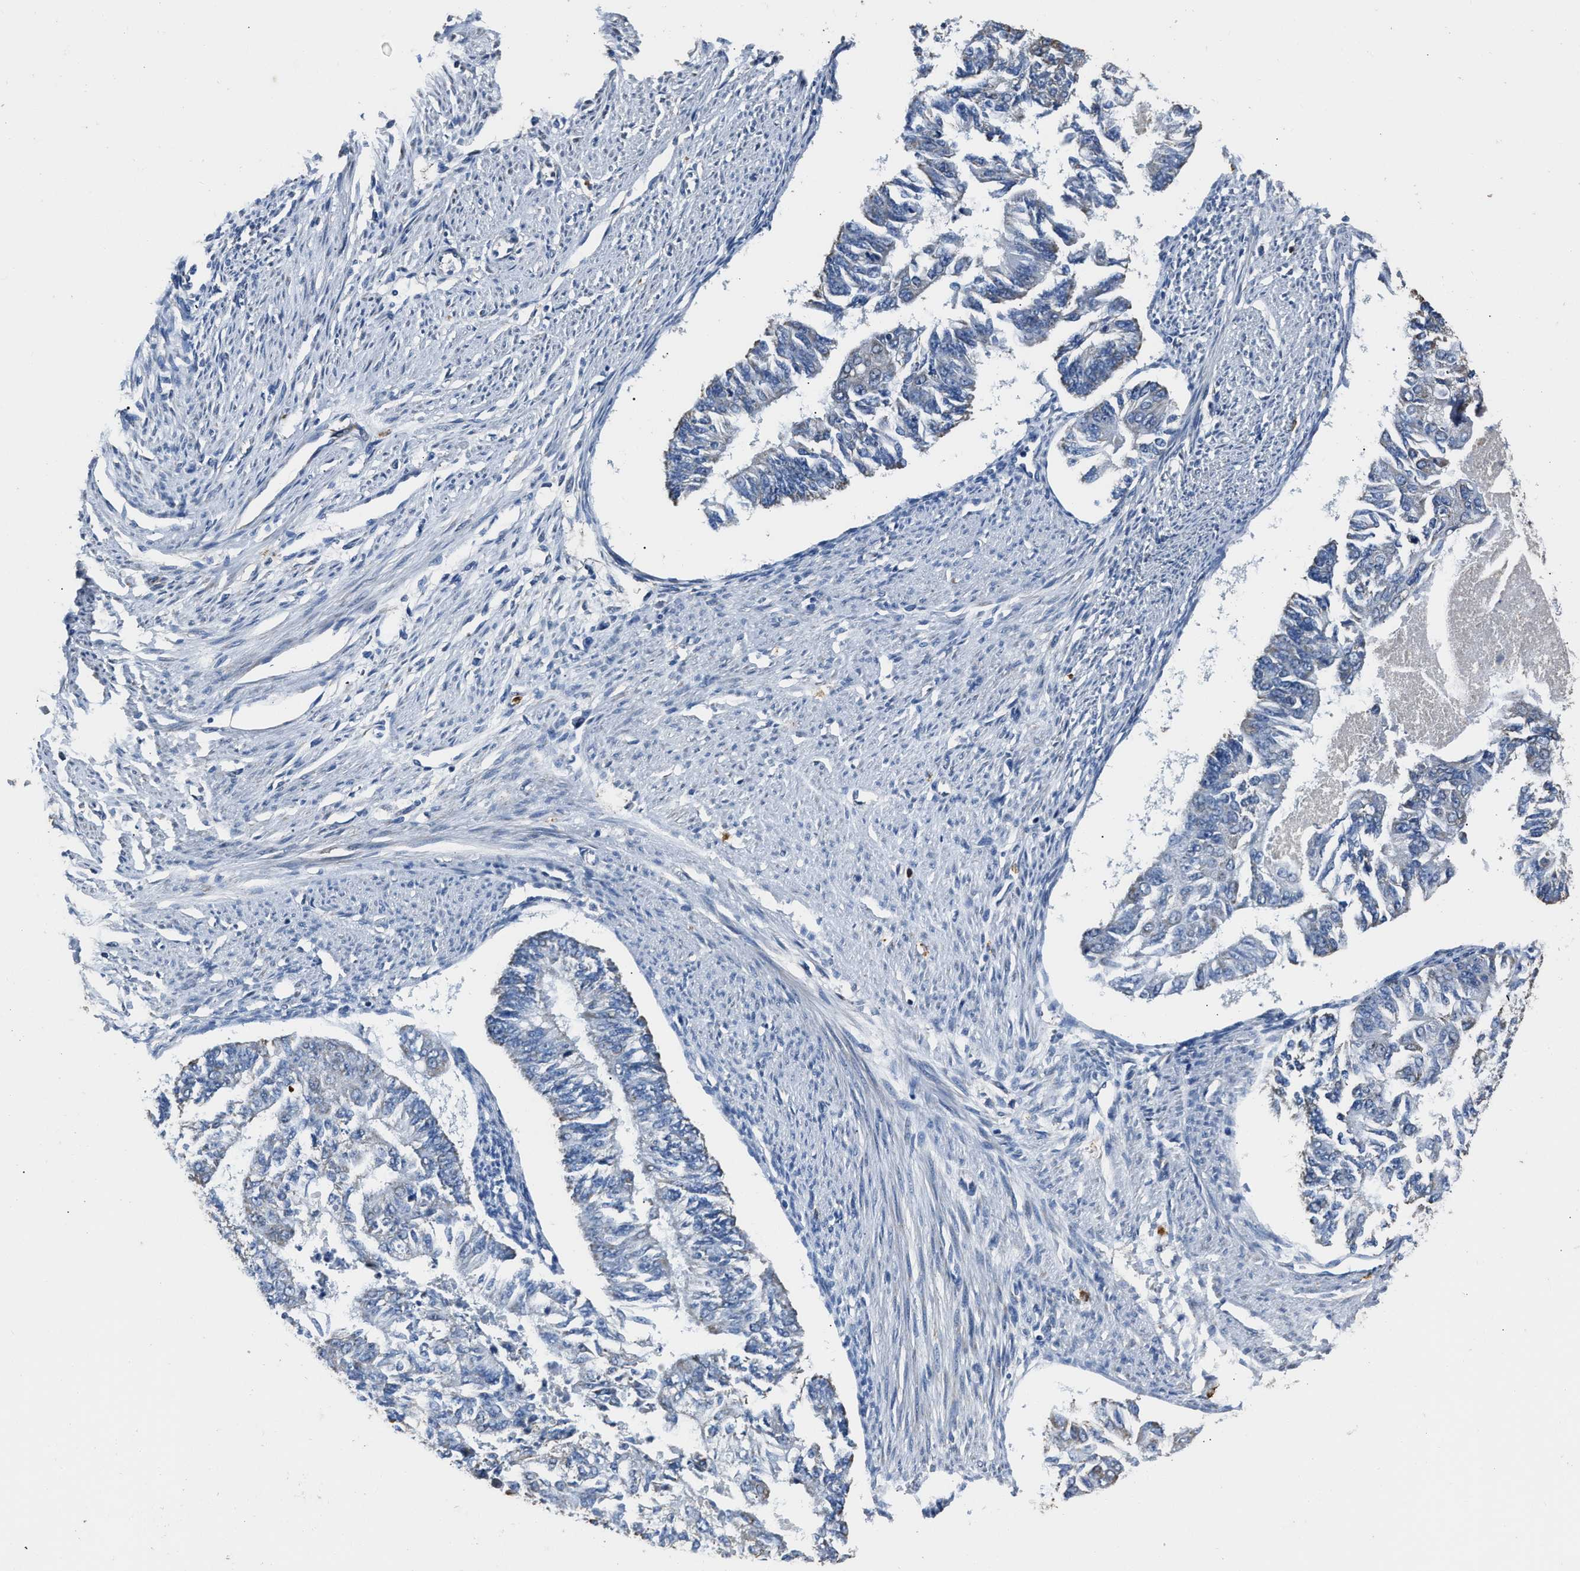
{"staining": {"intensity": "negative", "quantity": "none", "location": "none"}, "tissue": "endometrial cancer", "cell_type": "Tumor cells", "image_type": "cancer", "snomed": [{"axis": "morphology", "description": "Adenocarcinoma, NOS"}, {"axis": "topography", "description": "Endometrium"}], "caption": "Endometrial adenocarcinoma was stained to show a protein in brown. There is no significant staining in tumor cells. (Stains: DAB immunohistochemistry with hematoxylin counter stain, Microscopy: brightfield microscopy at high magnification).", "gene": "NSUN5", "patient": {"sex": "female", "age": 32}}